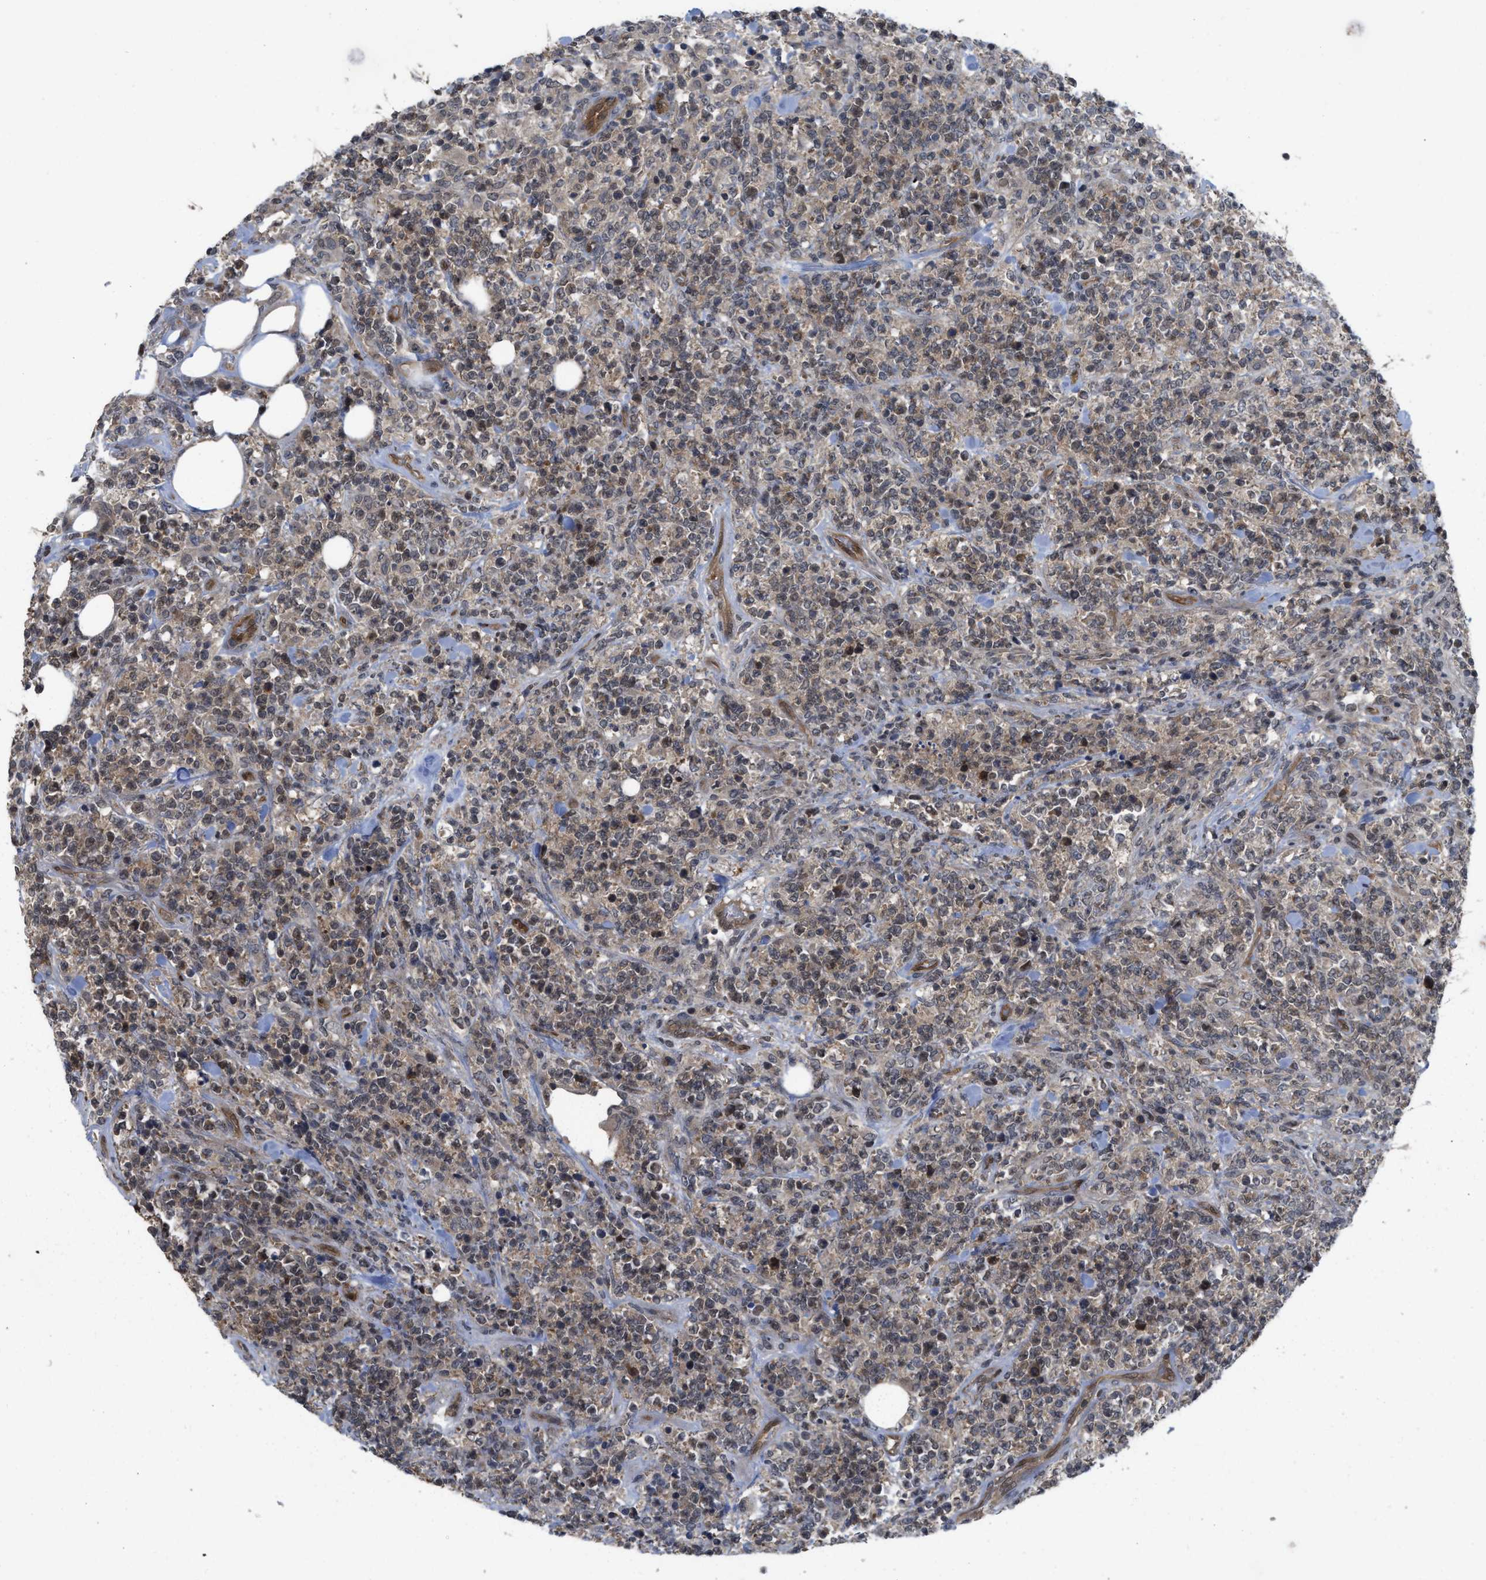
{"staining": {"intensity": "negative", "quantity": "none", "location": "none"}, "tissue": "lymphoma", "cell_type": "Tumor cells", "image_type": "cancer", "snomed": [{"axis": "morphology", "description": "Malignant lymphoma, non-Hodgkin's type, High grade"}, {"axis": "topography", "description": "Soft tissue"}], "caption": "DAB immunohistochemical staining of human high-grade malignant lymphoma, non-Hodgkin's type demonstrates no significant positivity in tumor cells. (DAB (3,3'-diaminobenzidine) IHC with hematoxylin counter stain).", "gene": "LDAF1", "patient": {"sex": "male", "age": 18}}